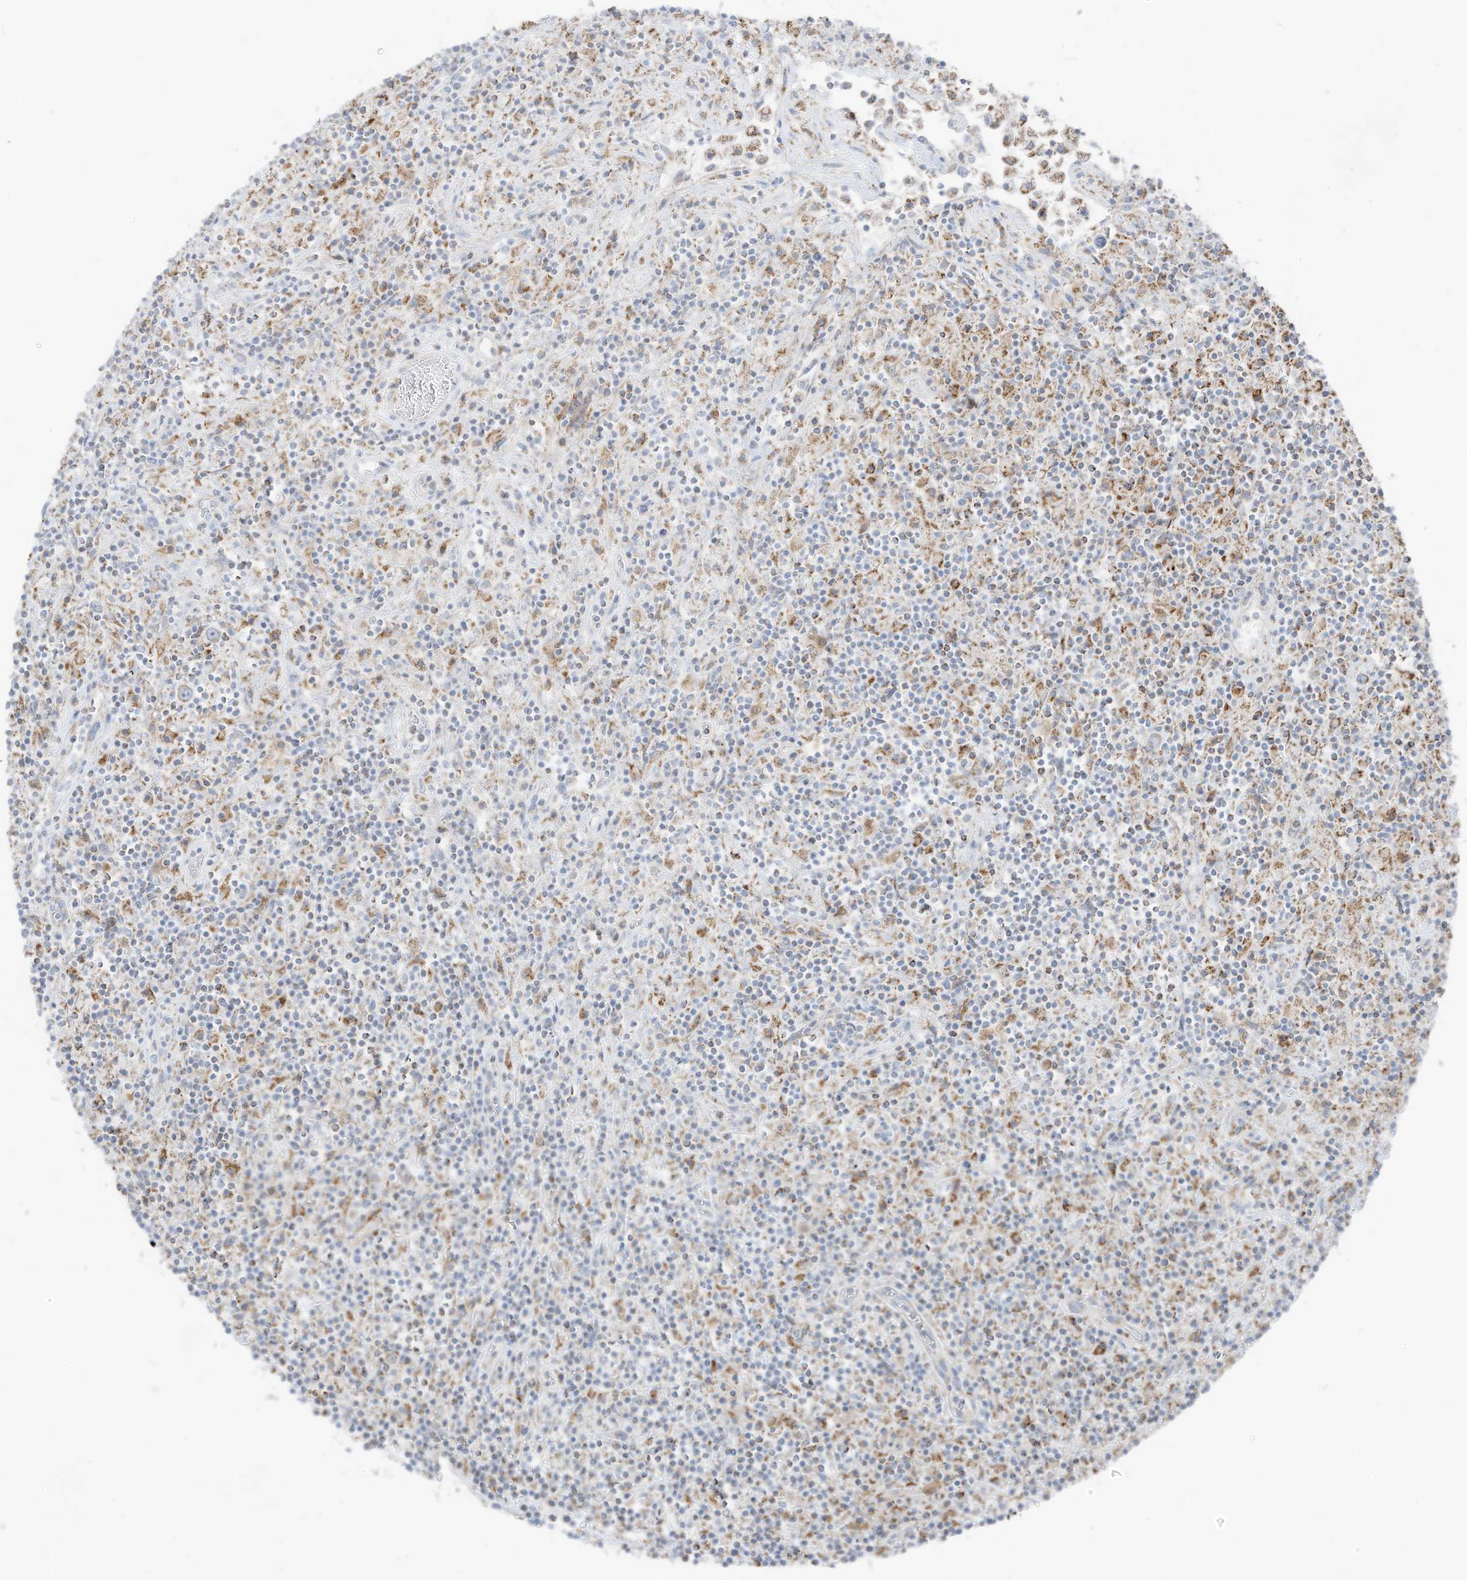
{"staining": {"intensity": "weak", "quantity": "<25%", "location": "cytoplasmic/membranous"}, "tissue": "lymphoma", "cell_type": "Tumor cells", "image_type": "cancer", "snomed": [{"axis": "morphology", "description": "Hodgkin's disease, NOS"}, {"axis": "topography", "description": "Lymph node"}], "caption": "Protein analysis of lymphoma exhibits no significant positivity in tumor cells. (DAB IHC, high magnification).", "gene": "ETHE1", "patient": {"sex": "male", "age": 70}}